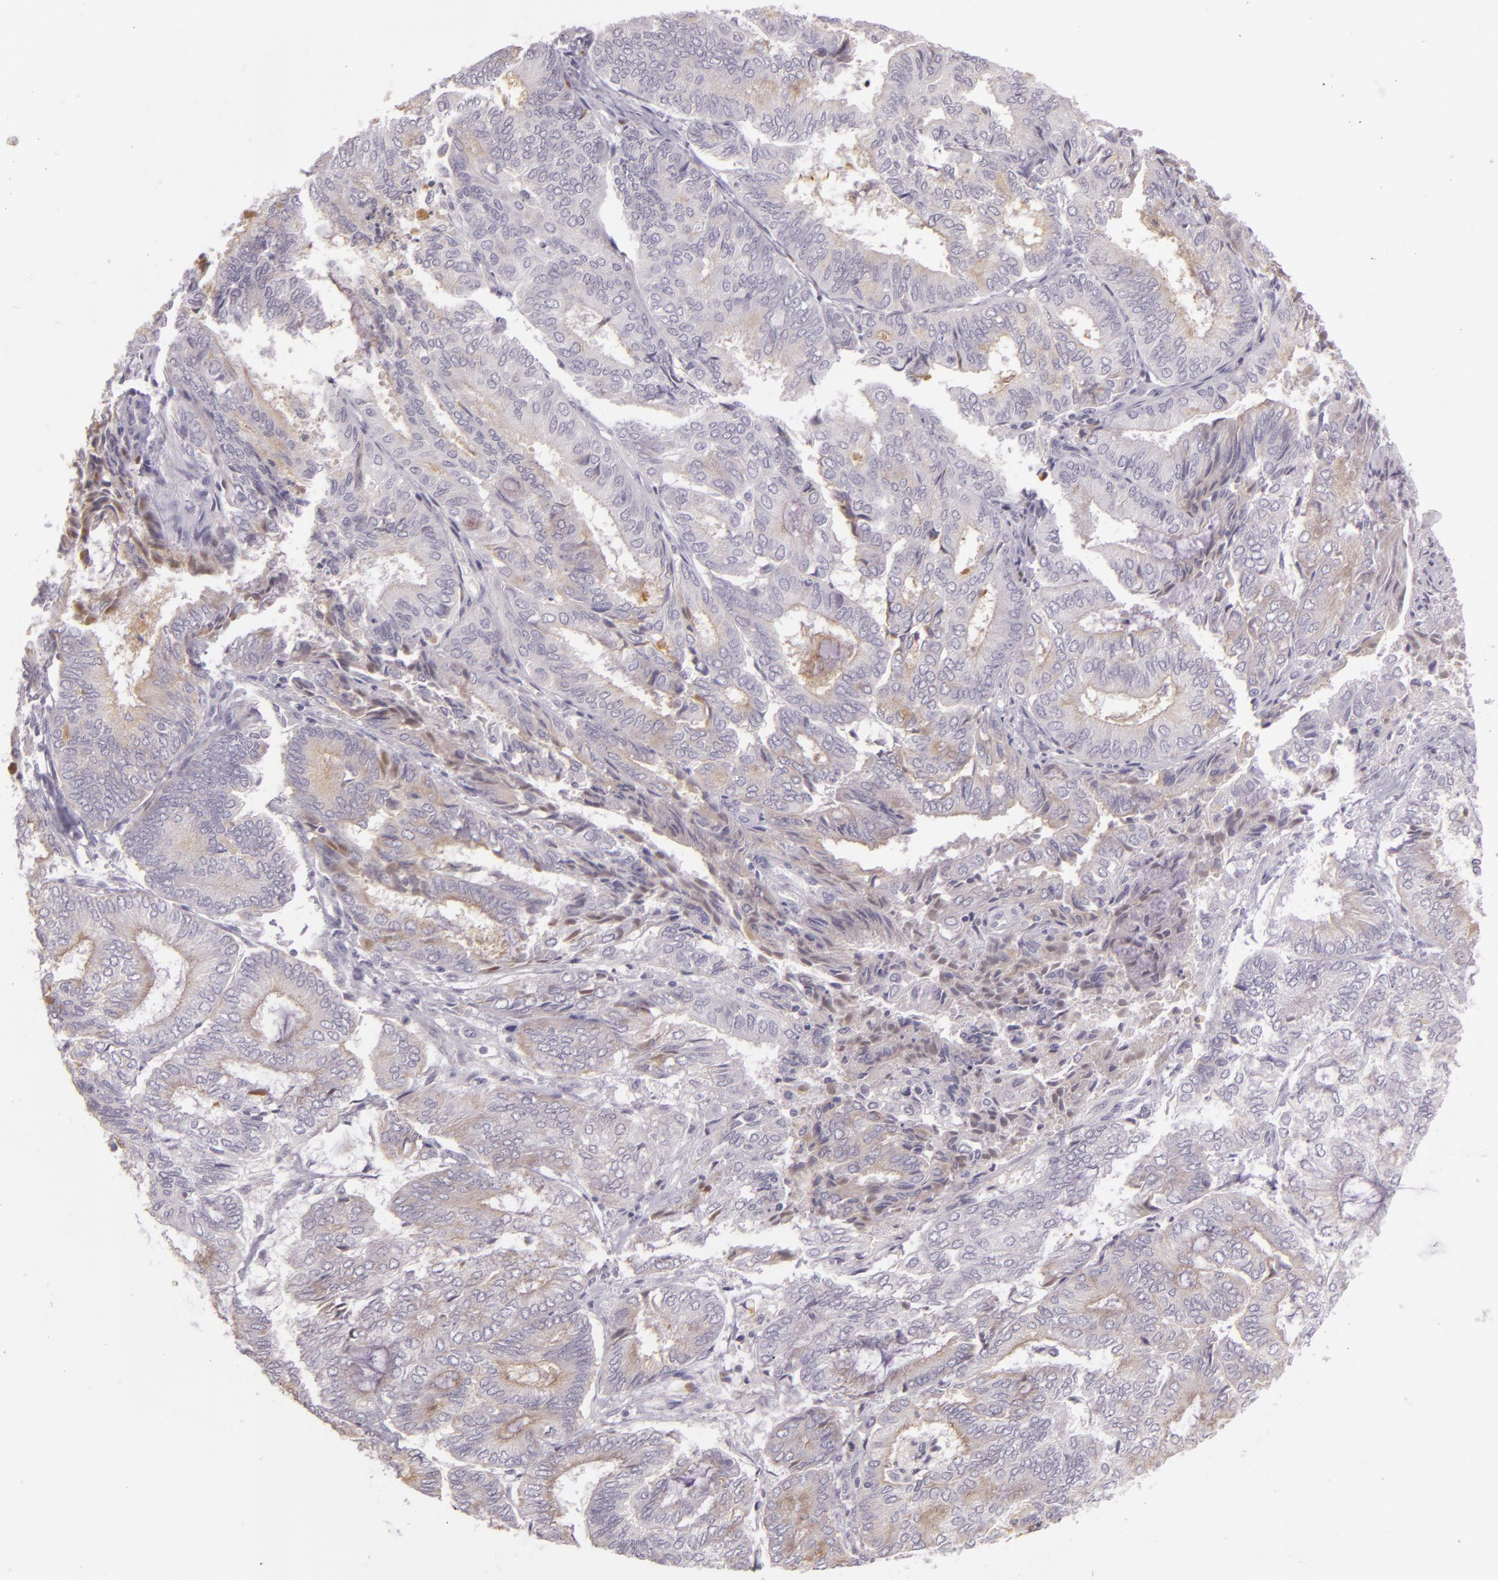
{"staining": {"intensity": "weak", "quantity": "<25%", "location": "cytoplasmic/membranous"}, "tissue": "endometrial cancer", "cell_type": "Tumor cells", "image_type": "cancer", "snomed": [{"axis": "morphology", "description": "Adenocarcinoma, NOS"}, {"axis": "topography", "description": "Endometrium"}], "caption": "IHC histopathology image of human endometrial adenocarcinoma stained for a protein (brown), which shows no positivity in tumor cells.", "gene": "CBS", "patient": {"sex": "female", "age": 59}}